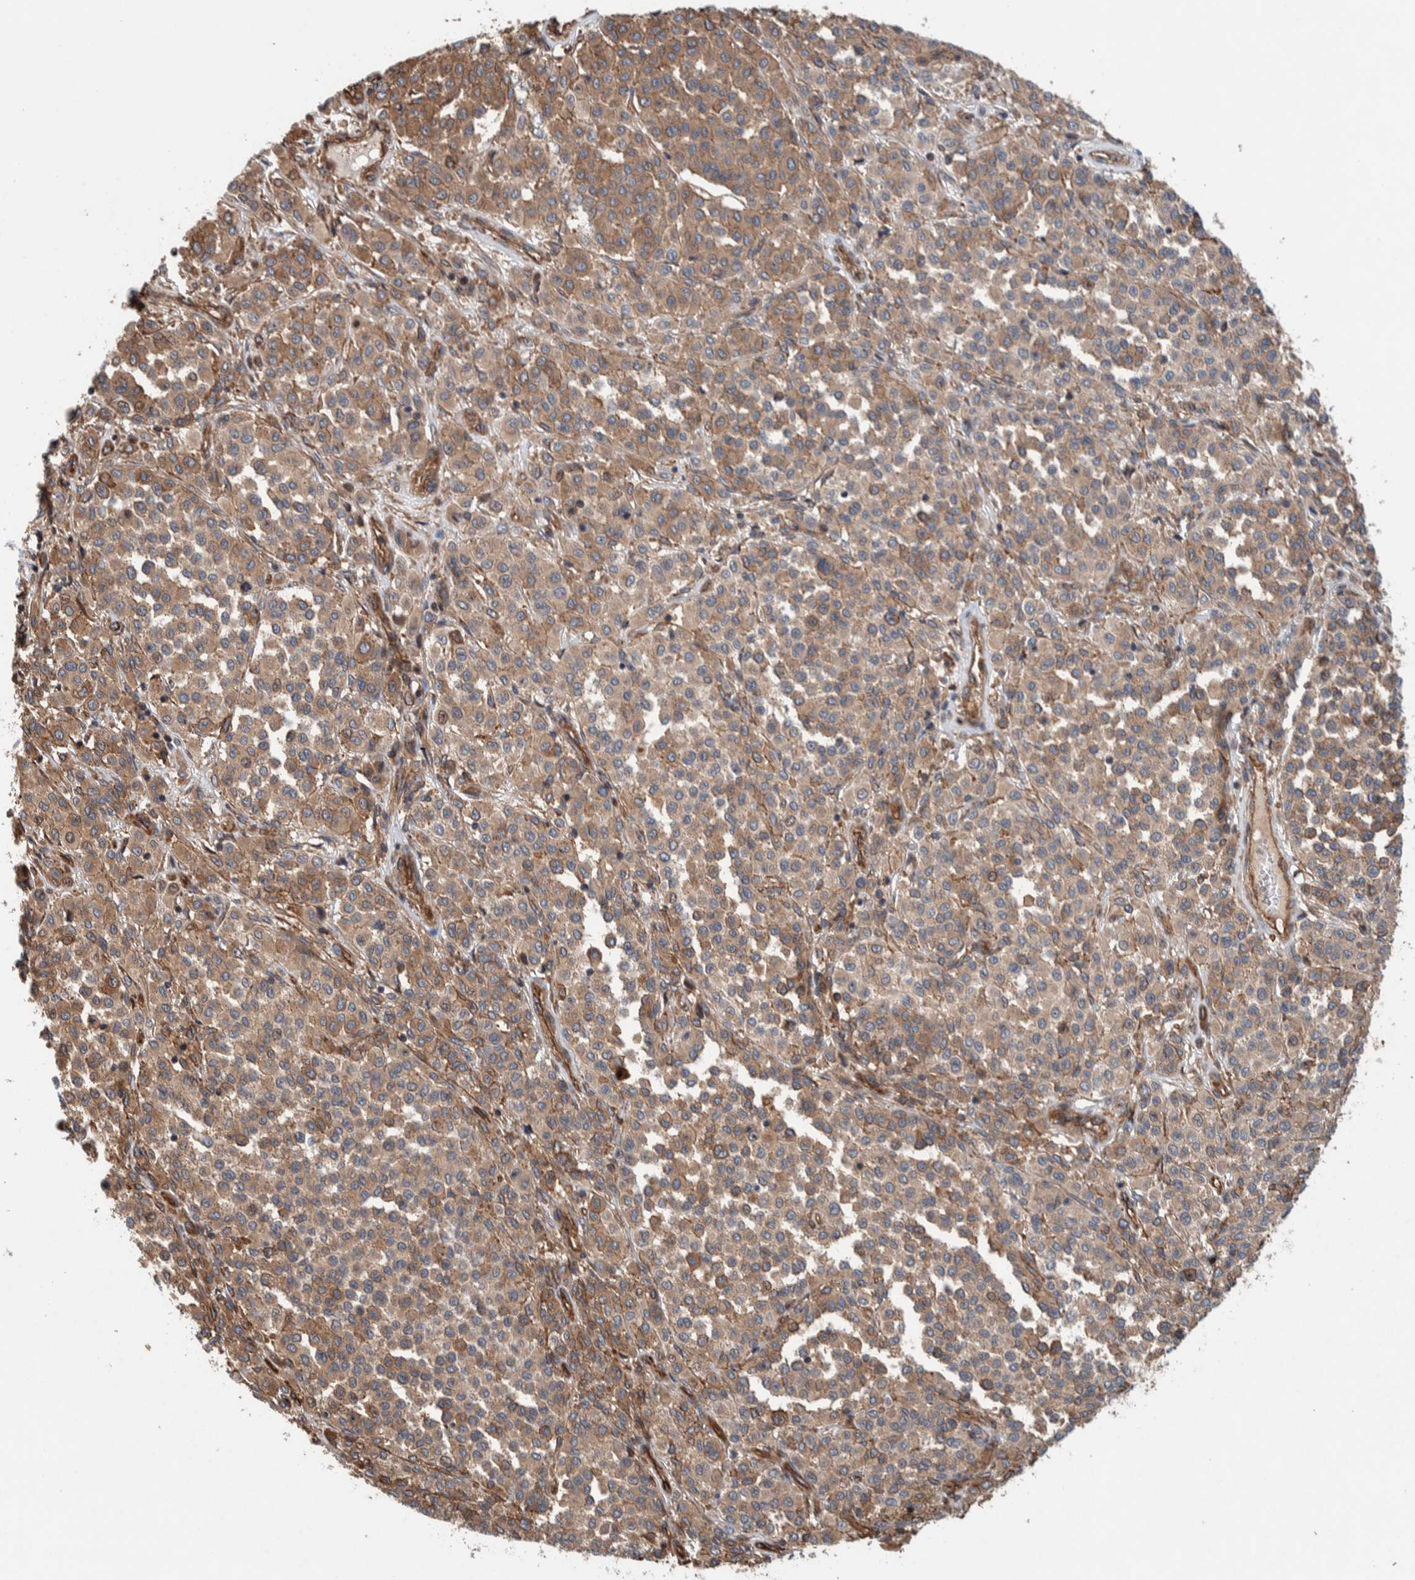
{"staining": {"intensity": "moderate", "quantity": ">75%", "location": "cytoplasmic/membranous"}, "tissue": "melanoma", "cell_type": "Tumor cells", "image_type": "cancer", "snomed": [{"axis": "morphology", "description": "Malignant melanoma, Metastatic site"}, {"axis": "topography", "description": "Pancreas"}], "caption": "The immunohistochemical stain labels moderate cytoplasmic/membranous expression in tumor cells of malignant melanoma (metastatic site) tissue.", "gene": "PKD1L1", "patient": {"sex": "female", "age": 30}}